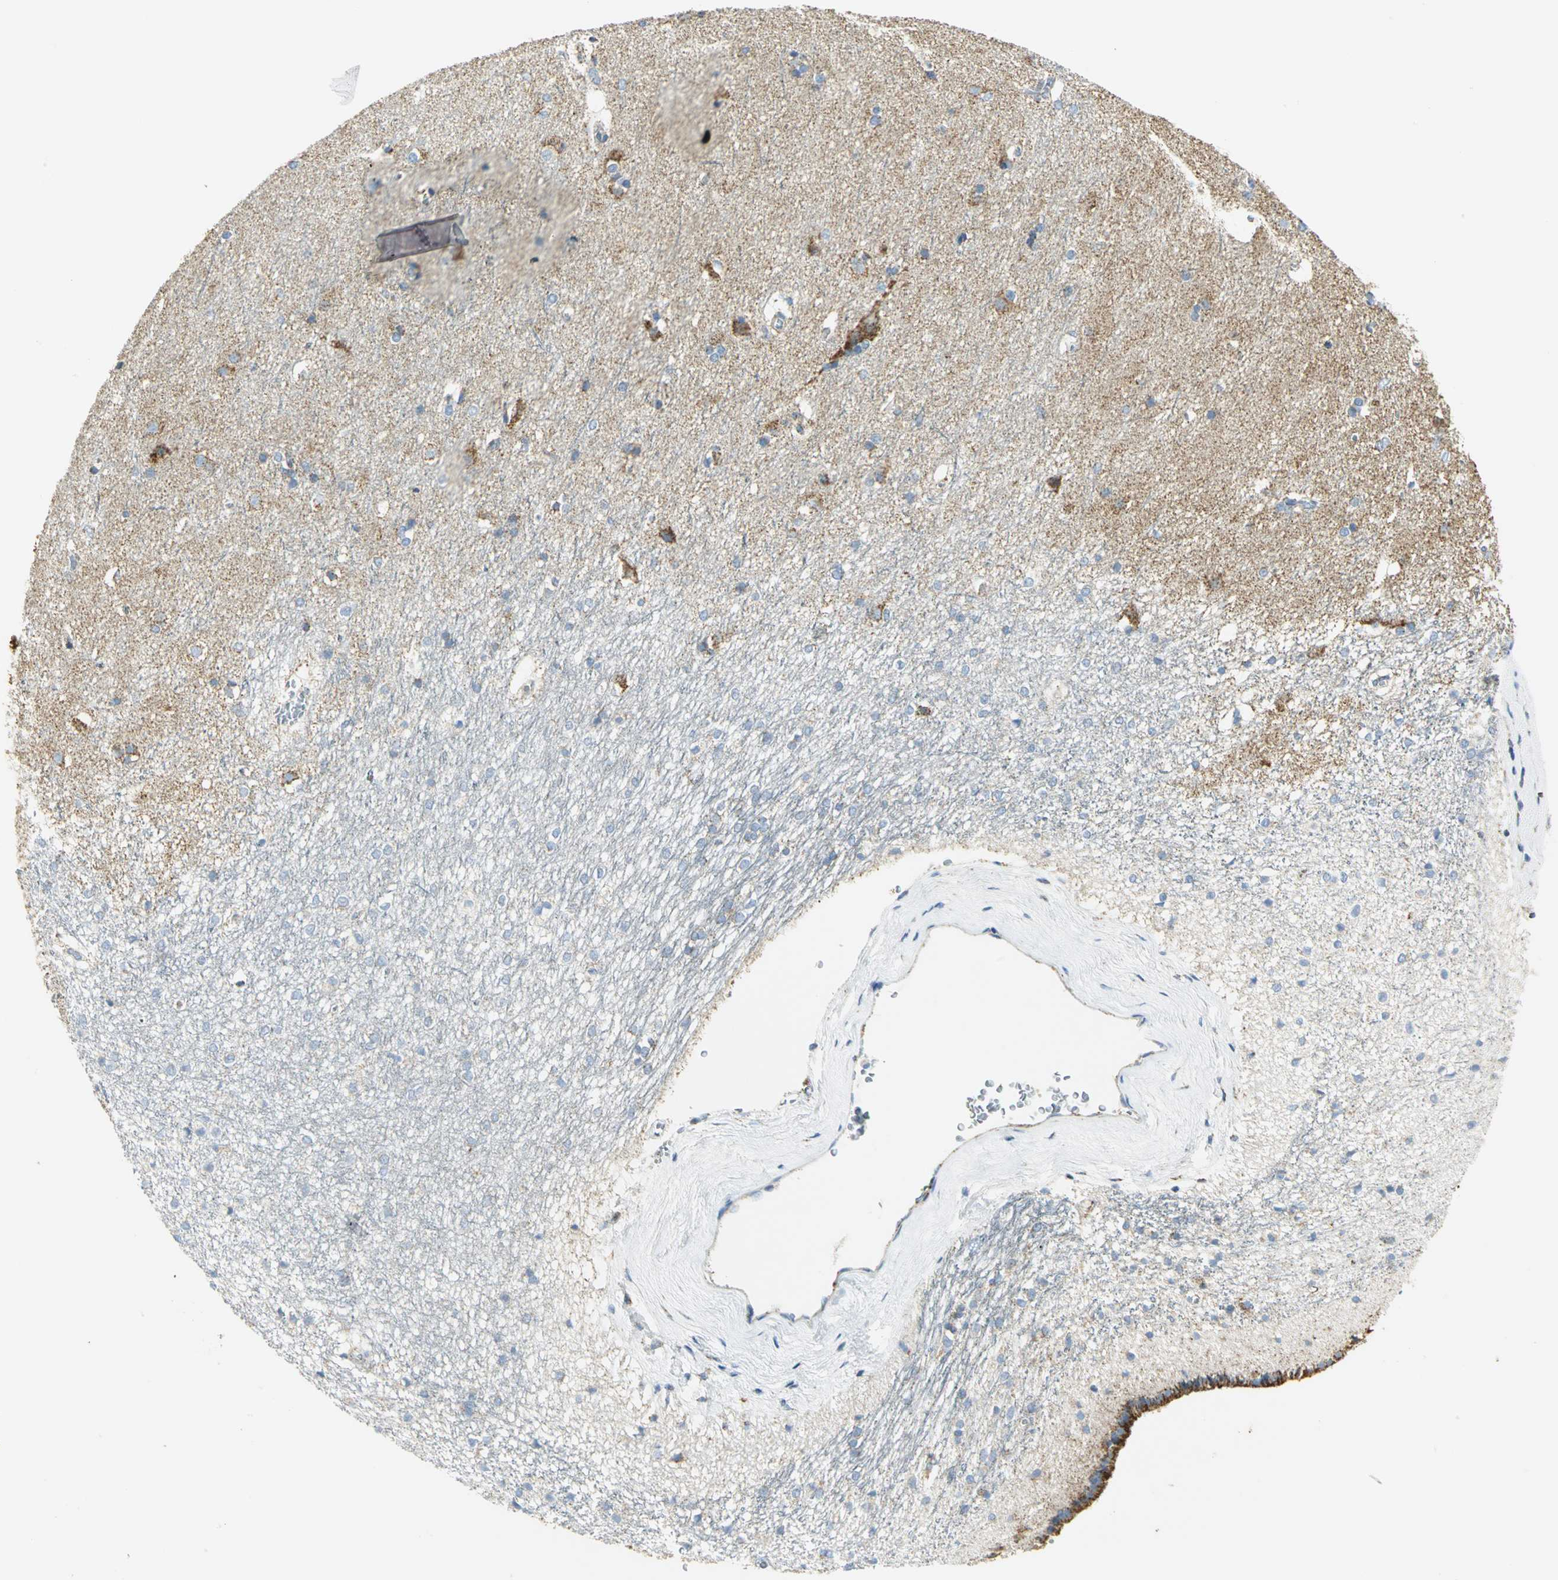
{"staining": {"intensity": "moderate", "quantity": "<25%", "location": "cytoplasmic/membranous"}, "tissue": "caudate", "cell_type": "Glial cells", "image_type": "normal", "snomed": [{"axis": "morphology", "description": "Normal tissue, NOS"}, {"axis": "topography", "description": "Lateral ventricle wall"}], "caption": "DAB (3,3'-diaminobenzidine) immunohistochemical staining of benign caudate exhibits moderate cytoplasmic/membranous protein staining in about <25% of glial cells. (DAB = brown stain, brightfield microscopy at high magnification).", "gene": "NTRK1", "patient": {"sex": "female", "age": 19}}